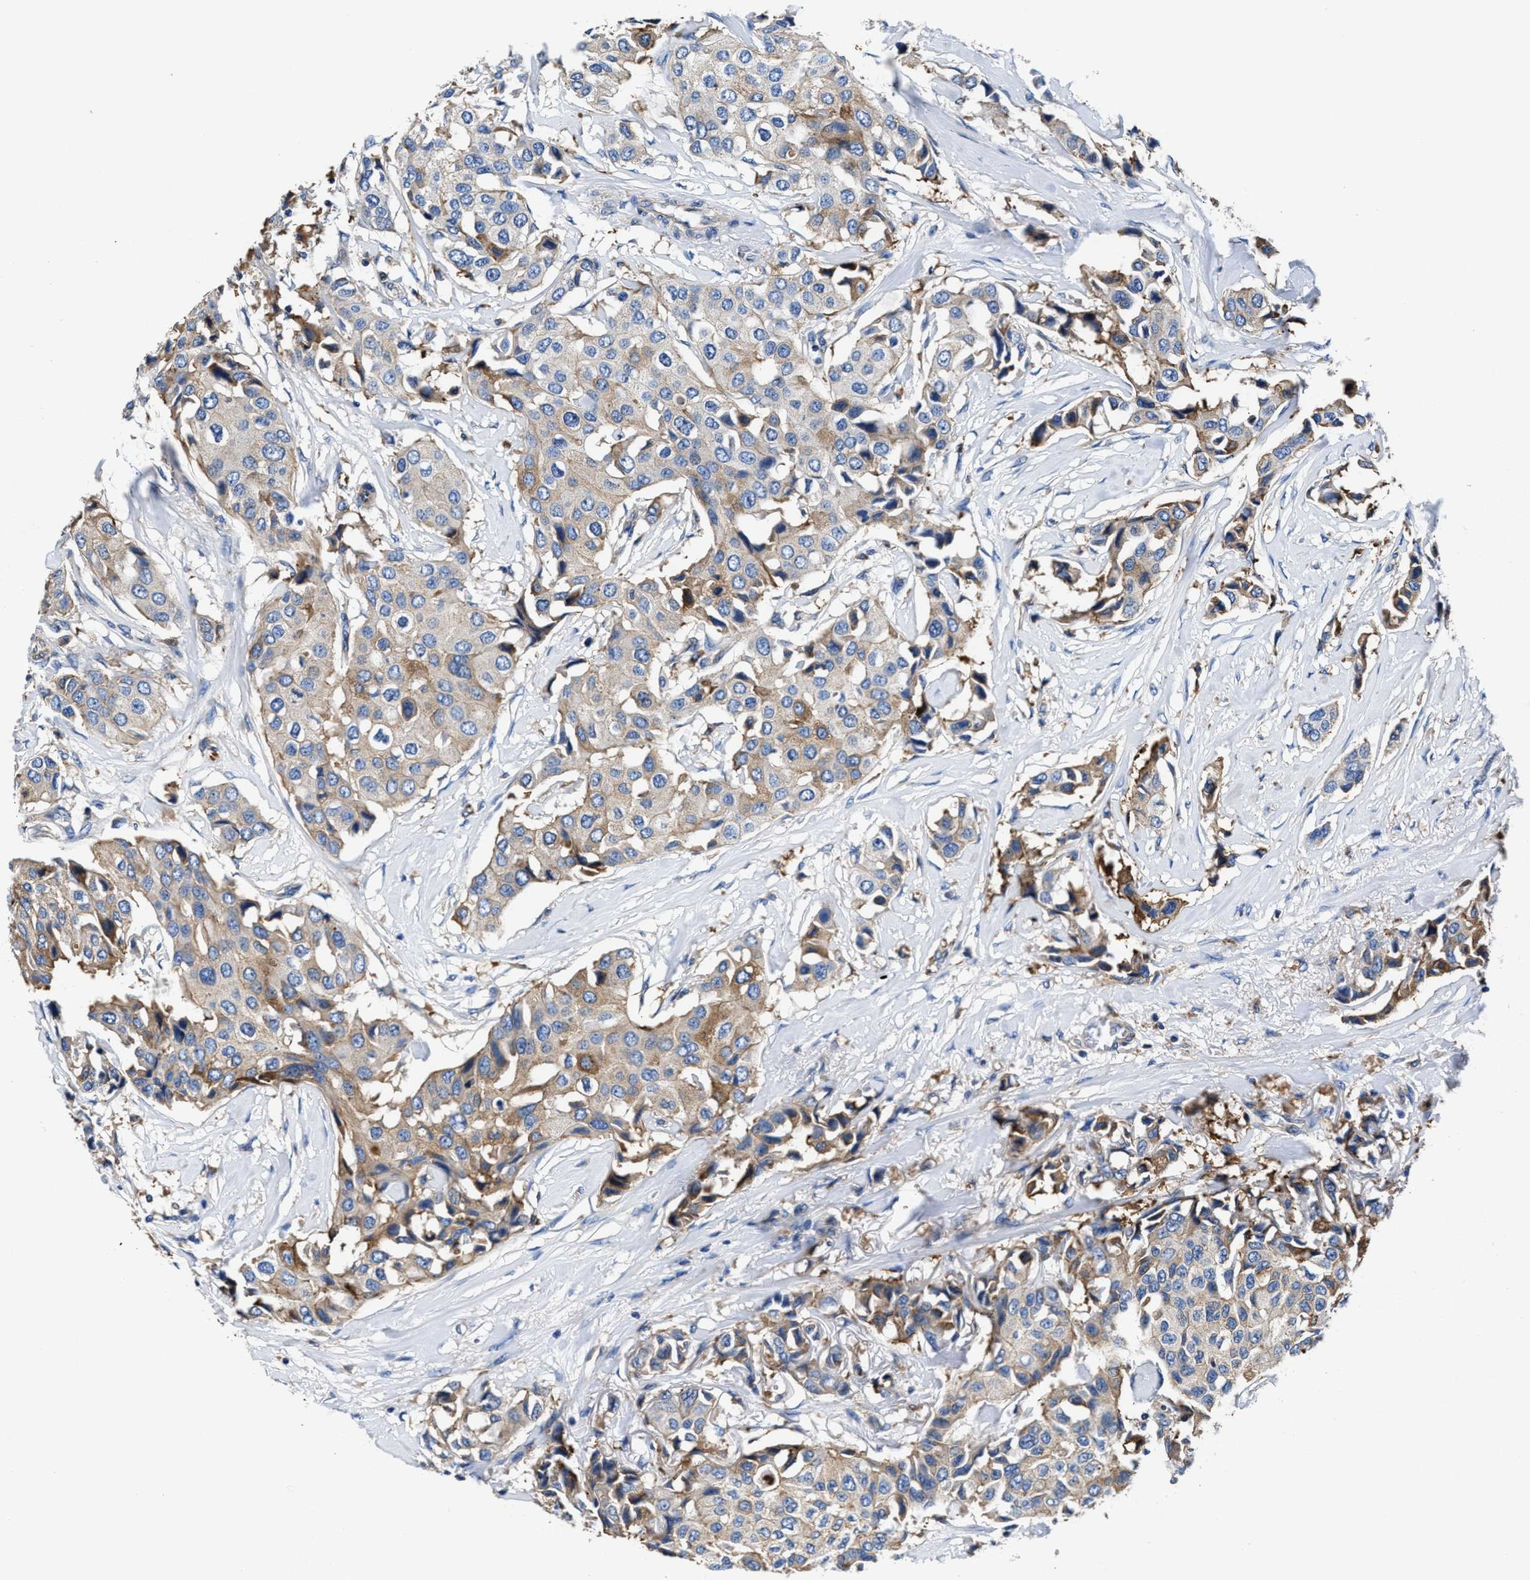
{"staining": {"intensity": "moderate", "quantity": ">75%", "location": "cytoplasmic/membranous"}, "tissue": "breast cancer", "cell_type": "Tumor cells", "image_type": "cancer", "snomed": [{"axis": "morphology", "description": "Duct carcinoma"}, {"axis": "topography", "description": "Breast"}], "caption": "Breast cancer (intraductal carcinoma) stained with DAB (3,3'-diaminobenzidine) immunohistochemistry displays medium levels of moderate cytoplasmic/membranous staining in approximately >75% of tumor cells. The protein of interest is stained brown, and the nuclei are stained in blue (DAB (3,3'-diaminobenzidine) IHC with brightfield microscopy, high magnification).", "gene": "PPP1R9B", "patient": {"sex": "female", "age": 80}}